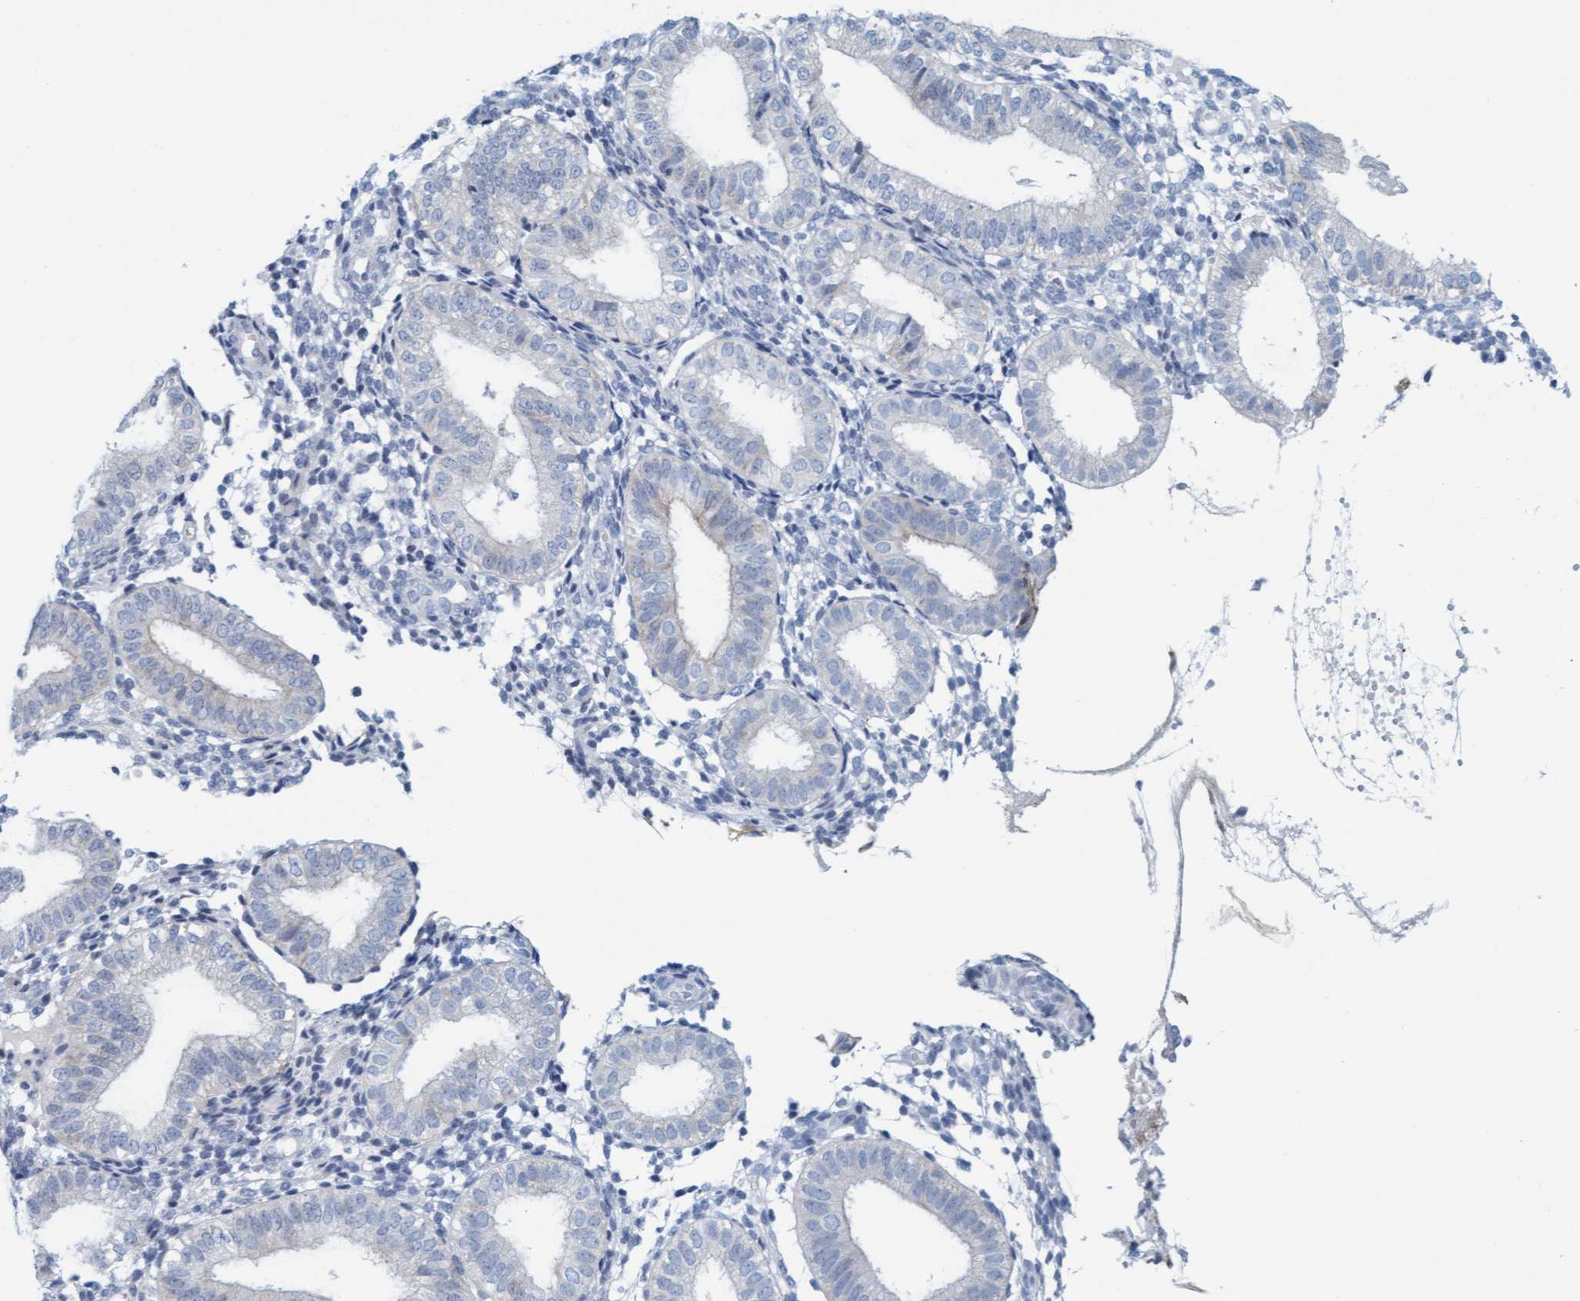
{"staining": {"intensity": "negative", "quantity": "none", "location": "none"}, "tissue": "endometrium", "cell_type": "Cells in endometrial stroma", "image_type": "normal", "snomed": [{"axis": "morphology", "description": "Normal tissue, NOS"}, {"axis": "topography", "description": "Endometrium"}], "caption": "Cells in endometrial stroma show no significant protein positivity in normal endometrium. (Brightfield microscopy of DAB (3,3'-diaminobenzidine) immunohistochemistry (IHC) at high magnification).", "gene": "CPA3", "patient": {"sex": "female", "age": 39}}